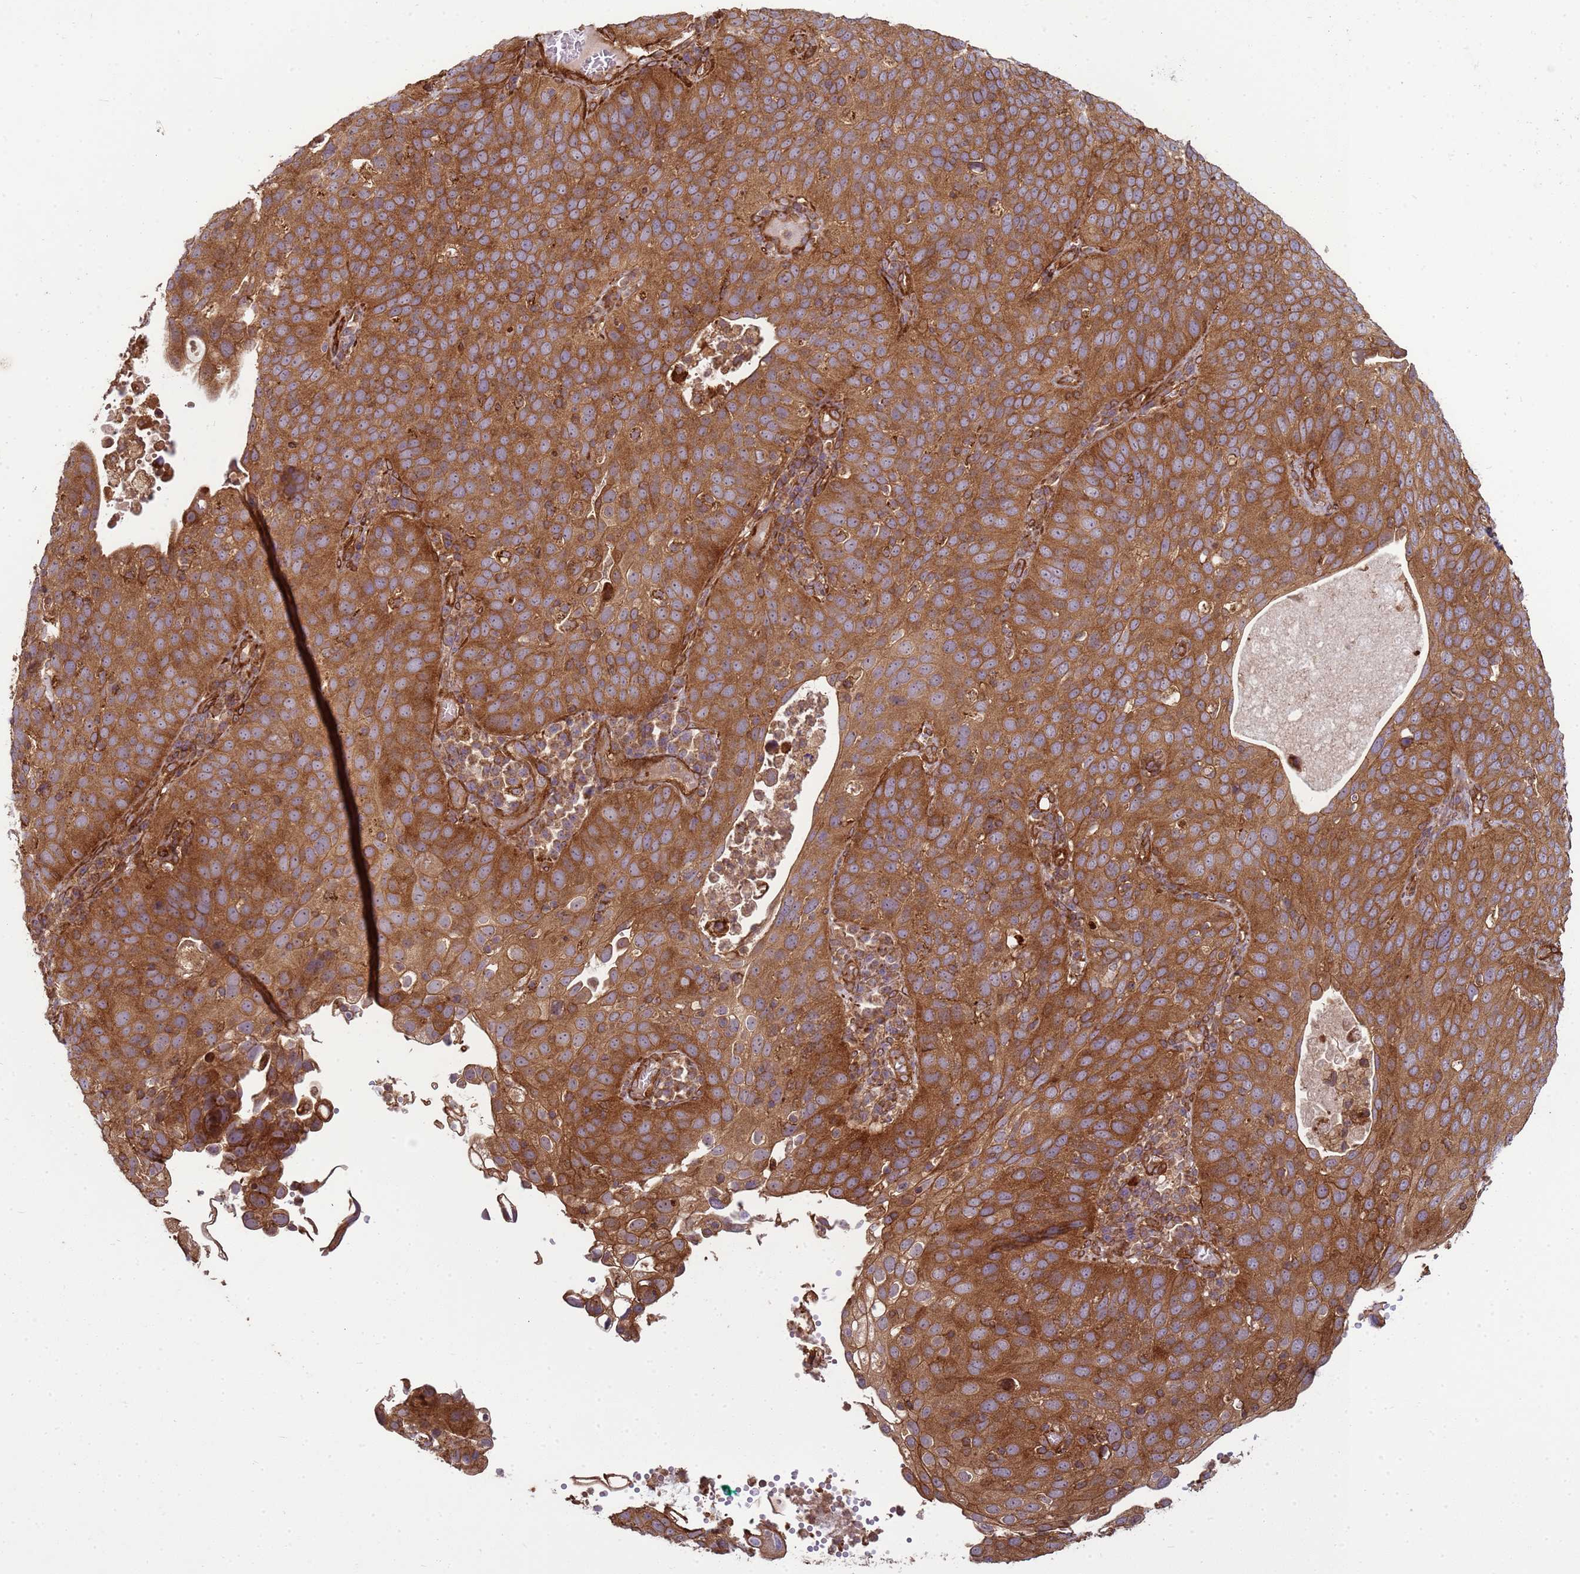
{"staining": {"intensity": "strong", "quantity": ">75%", "location": "cytoplasmic/membranous"}, "tissue": "cervical cancer", "cell_type": "Tumor cells", "image_type": "cancer", "snomed": [{"axis": "morphology", "description": "Squamous cell carcinoma, NOS"}, {"axis": "topography", "description": "Cervix"}], "caption": "Approximately >75% of tumor cells in squamous cell carcinoma (cervical) demonstrate strong cytoplasmic/membranous protein positivity as visualized by brown immunohistochemical staining.", "gene": "CNOT1", "patient": {"sex": "female", "age": 36}}